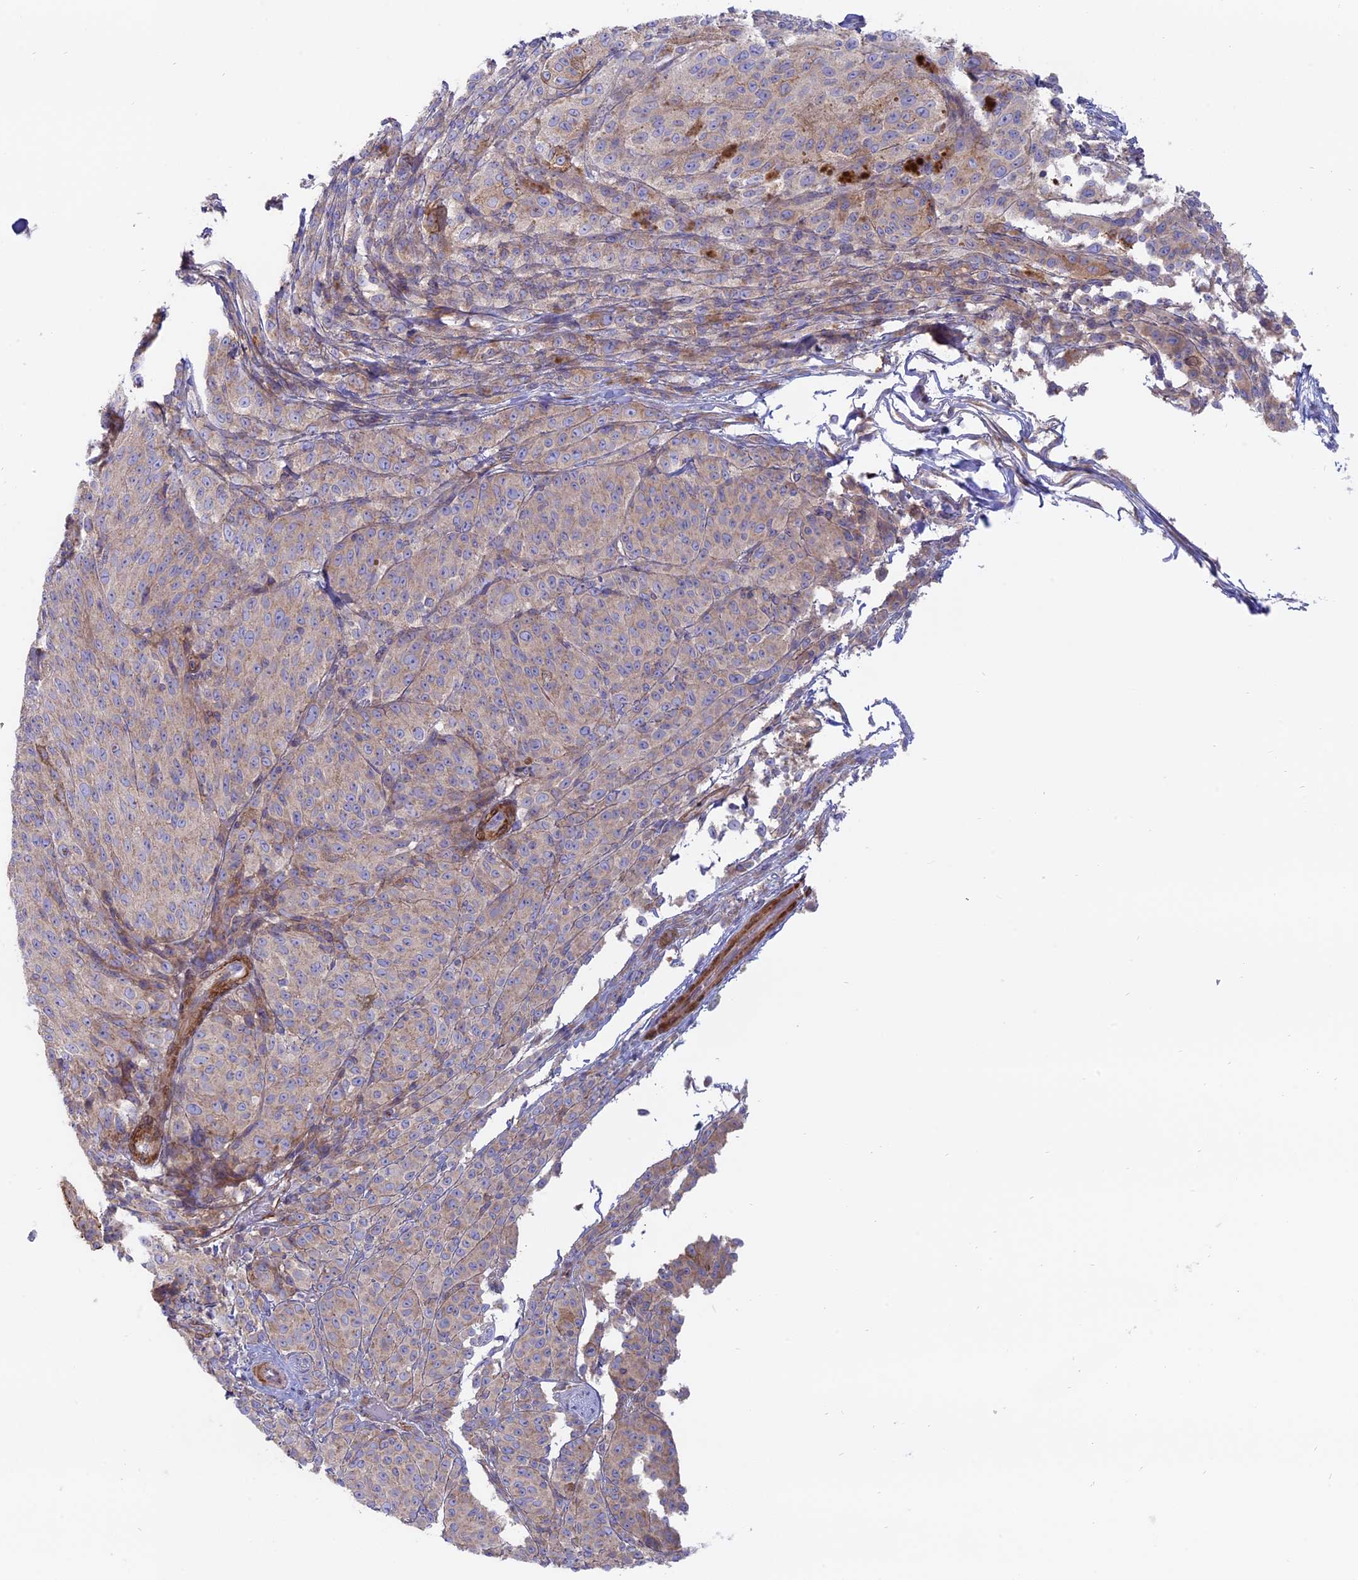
{"staining": {"intensity": "negative", "quantity": "none", "location": "none"}, "tissue": "melanoma", "cell_type": "Tumor cells", "image_type": "cancer", "snomed": [{"axis": "morphology", "description": "Malignant melanoma, NOS"}, {"axis": "topography", "description": "Skin"}], "caption": "The photomicrograph displays no significant staining in tumor cells of melanoma.", "gene": "MYO5B", "patient": {"sex": "female", "age": 52}}